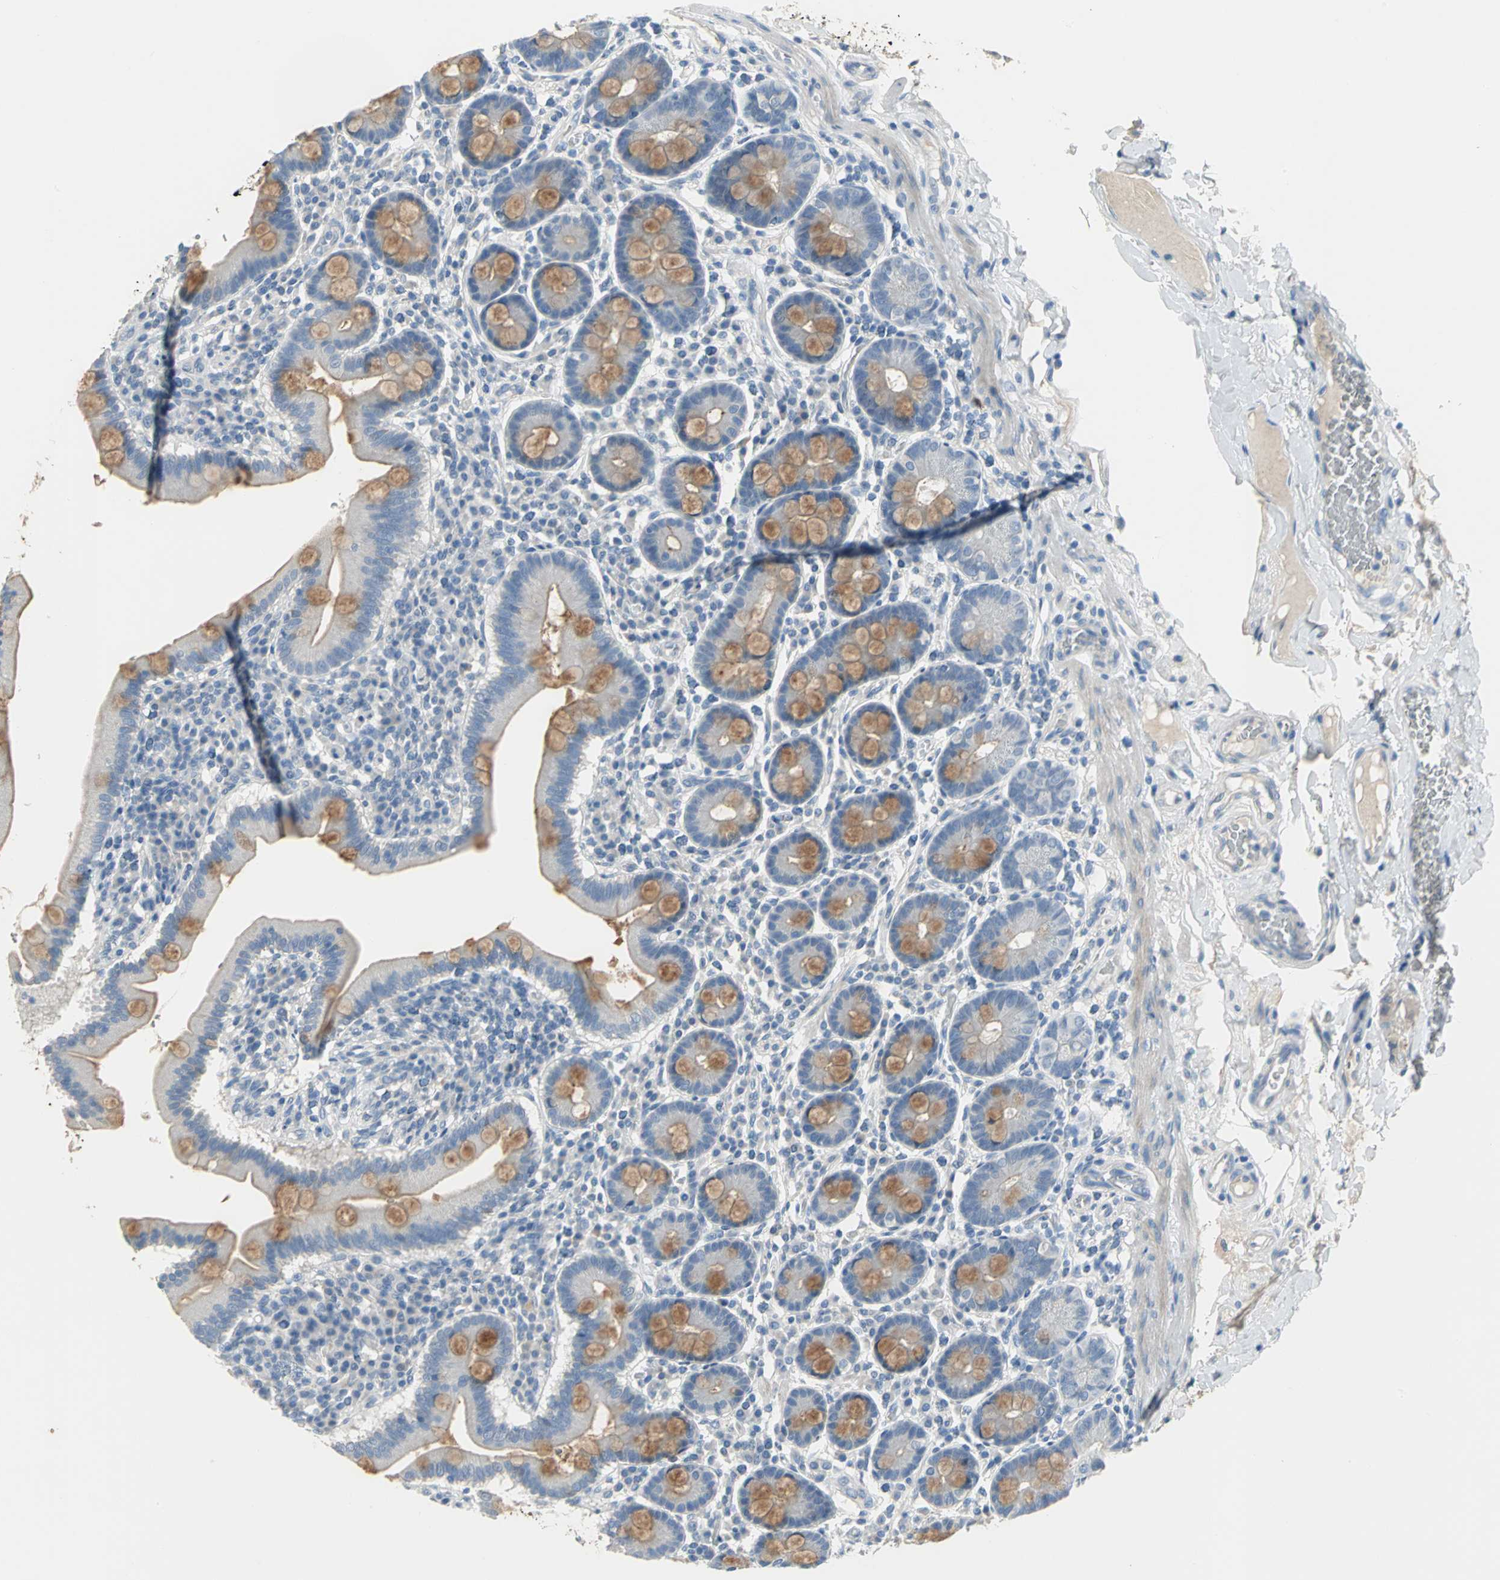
{"staining": {"intensity": "moderate", "quantity": "25%-75%", "location": "cytoplasmic/membranous"}, "tissue": "duodenum", "cell_type": "Glandular cells", "image_type": "normal", "snomed": [{"axis": "morphology", "description": "Normal tissue, NOS"}, {"axis": "topography", "description": "Duodenum"}], "caption": "IHC photomicrograph of benign duodenum: human duodenum stained using IHC shows medium levels of moderate protein expression localized specifically in the cytoplasmic/membranous of glandular cells, appearing as a cytoplasmic/membranous brown color.", "gene": "PTGDS", "patient": {"sex": "male", "age": 50}}